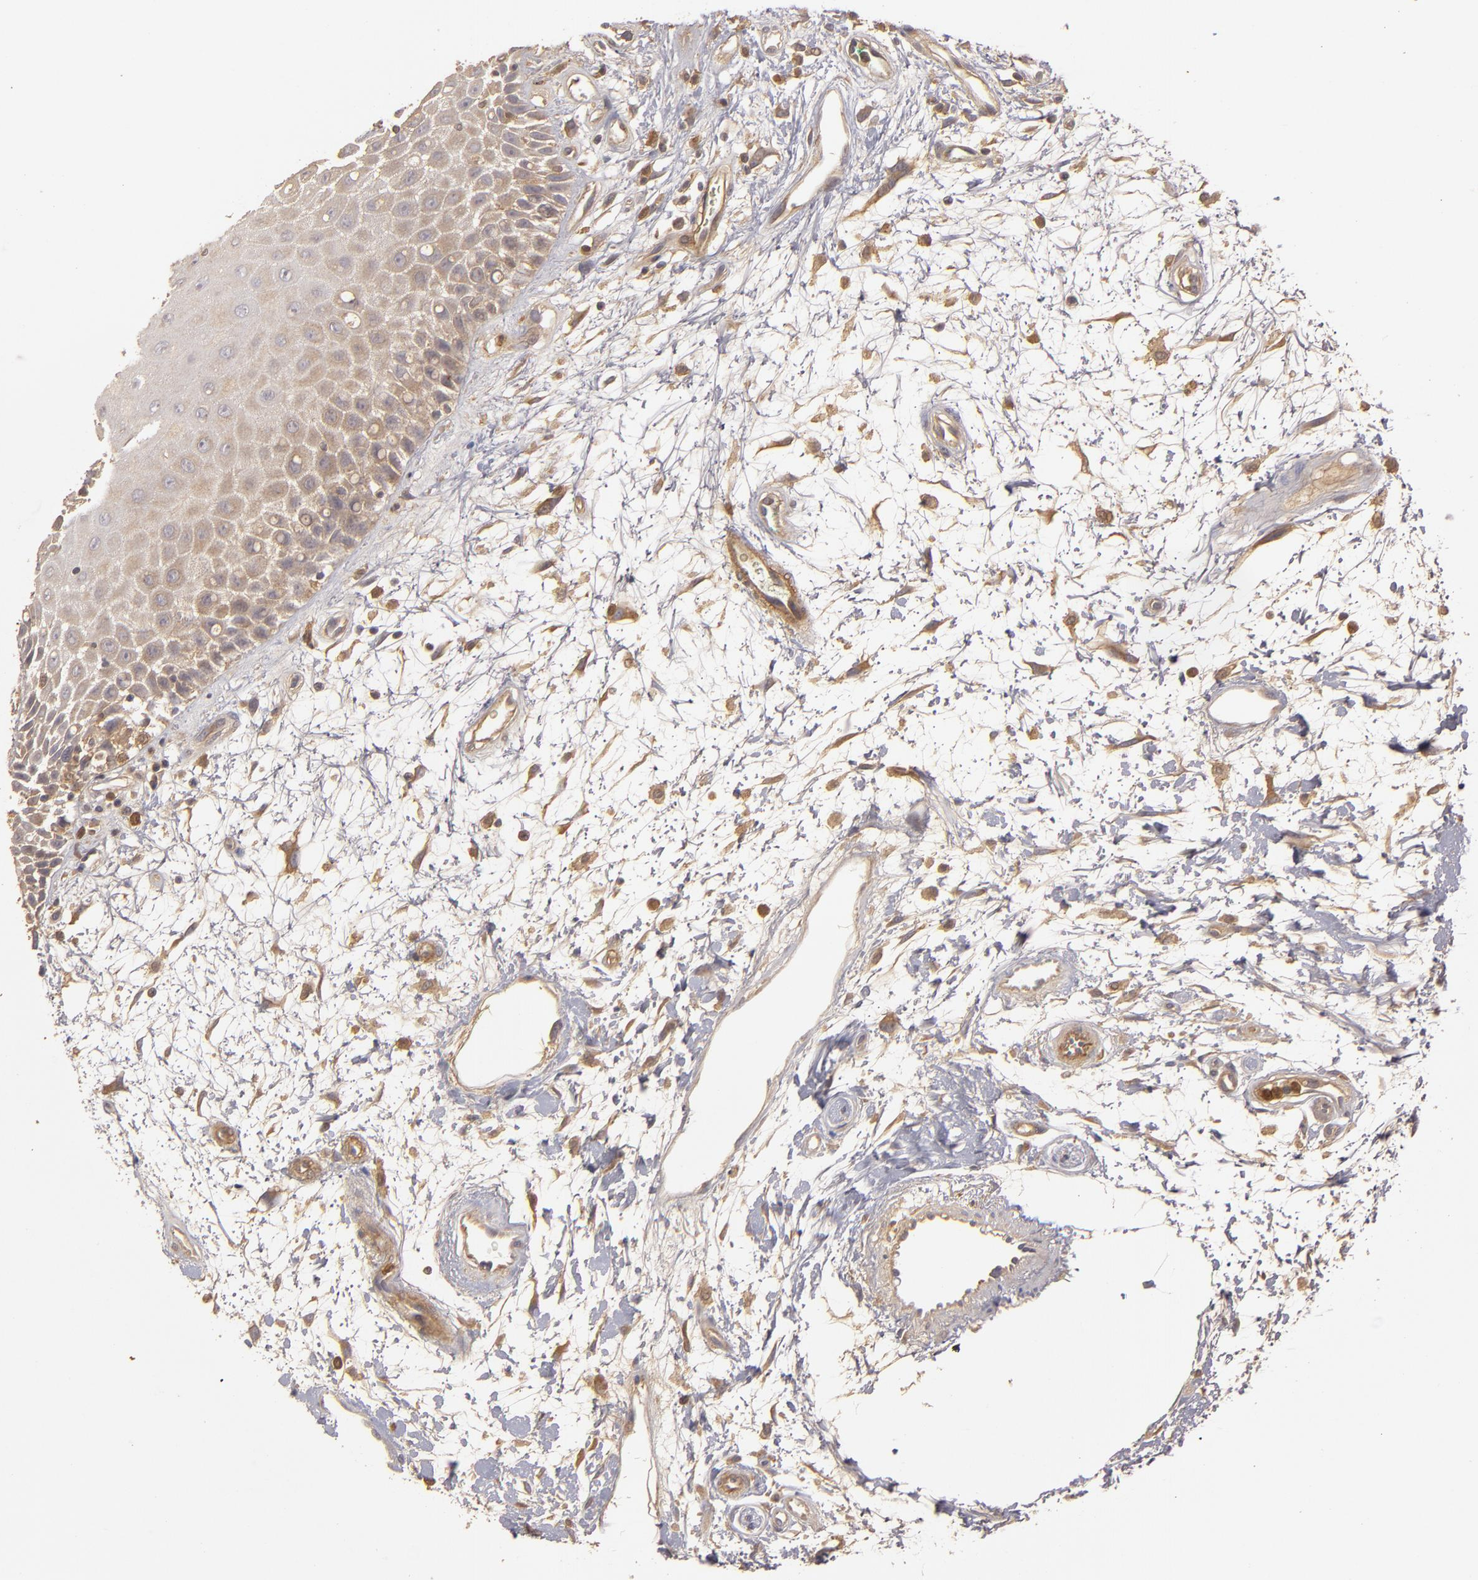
{"staining": {"intensity": "weak", "quantity": "<25%", "location": "cytoplasmic/membranous"}, "tissue": "oral mucosa", "cell_type": "Squamous epithelial cells", "image_type": "normal", "snomed": [{"axis": "morphology", "description": "Normal tissue, NOS"}, {"axis": "morphology", "description": "Squamous cell carcinoma, NOS"}, {"axis": "topography", "description": "Skeletal muscle"}, {"axis": "topography", "description": "Oral tissue"}, {"axis": "topography", "description": "Head-Neck"}], "caption": "A high-resolution photomicrograph shows immunohistochemistry (IHC) staining of unremarkable oral mucosa, which reveals no significant staining in squamous epithelial cells.", "gene": "PRKCD", "patient": {"sex": "female", "age": 84}}